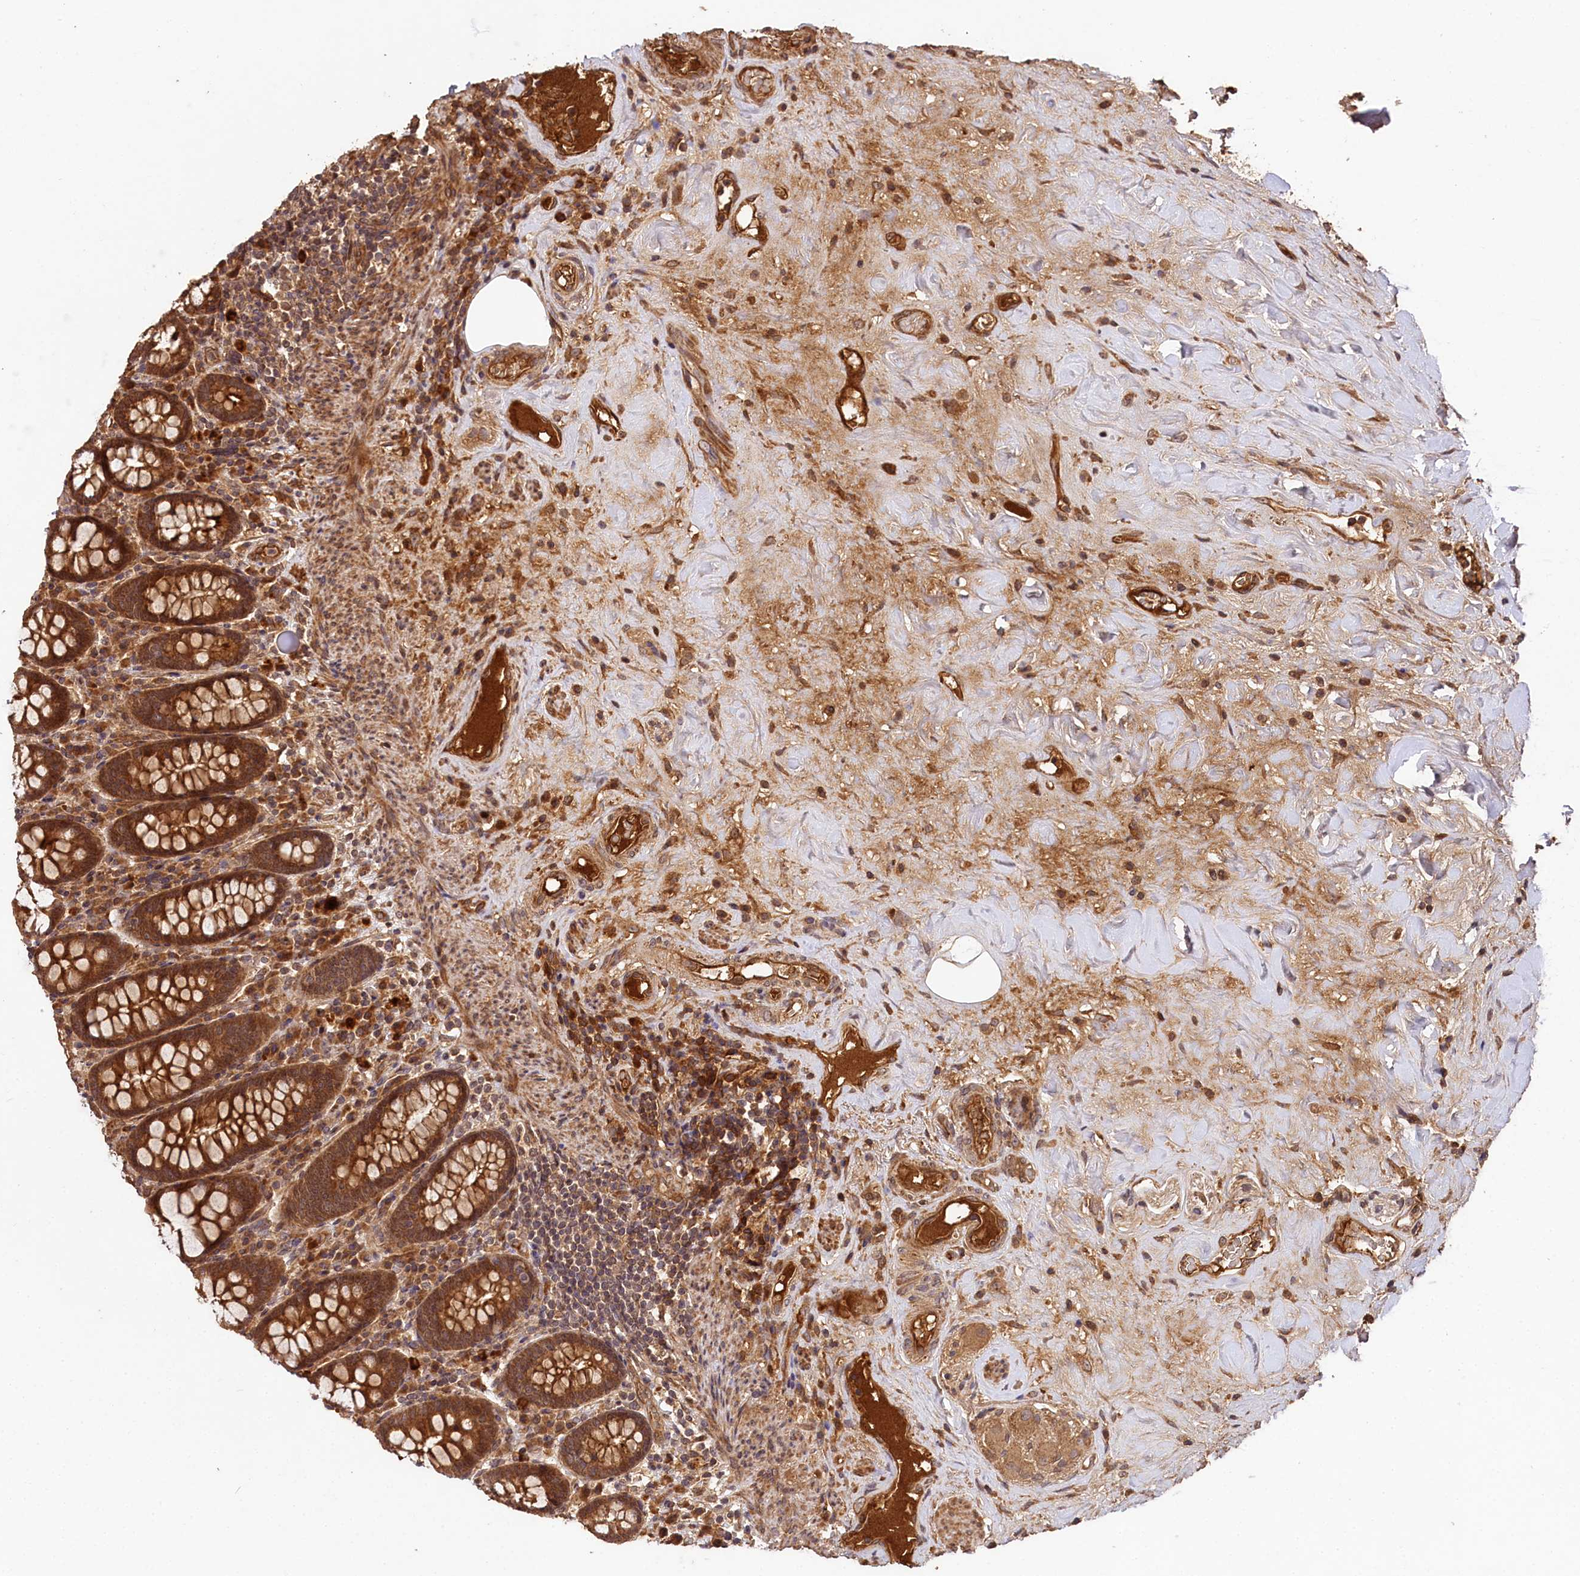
{"staining": {"intensity": "moderate", "quantity": ">75%", "location": "cytoplasmic/membranous"}, "tissue": "colon", "cell_type": "Endothelial cells", "image_type": "normal", "snomed": [{"axis": "morphology", "description": "Normal tissue, NOS"}, {"axis": "topography", "description": "Colon"}], "caption": "Colon stained with DAB (3,3'-diaminobenzidine) immunohistochemistry displays medium levels of moderate cytoplasmic/membranous positivity in about >75% of endothelial cells.", "gene": "MCF2L2", "patient": {"sex": "female", "age": 79}}